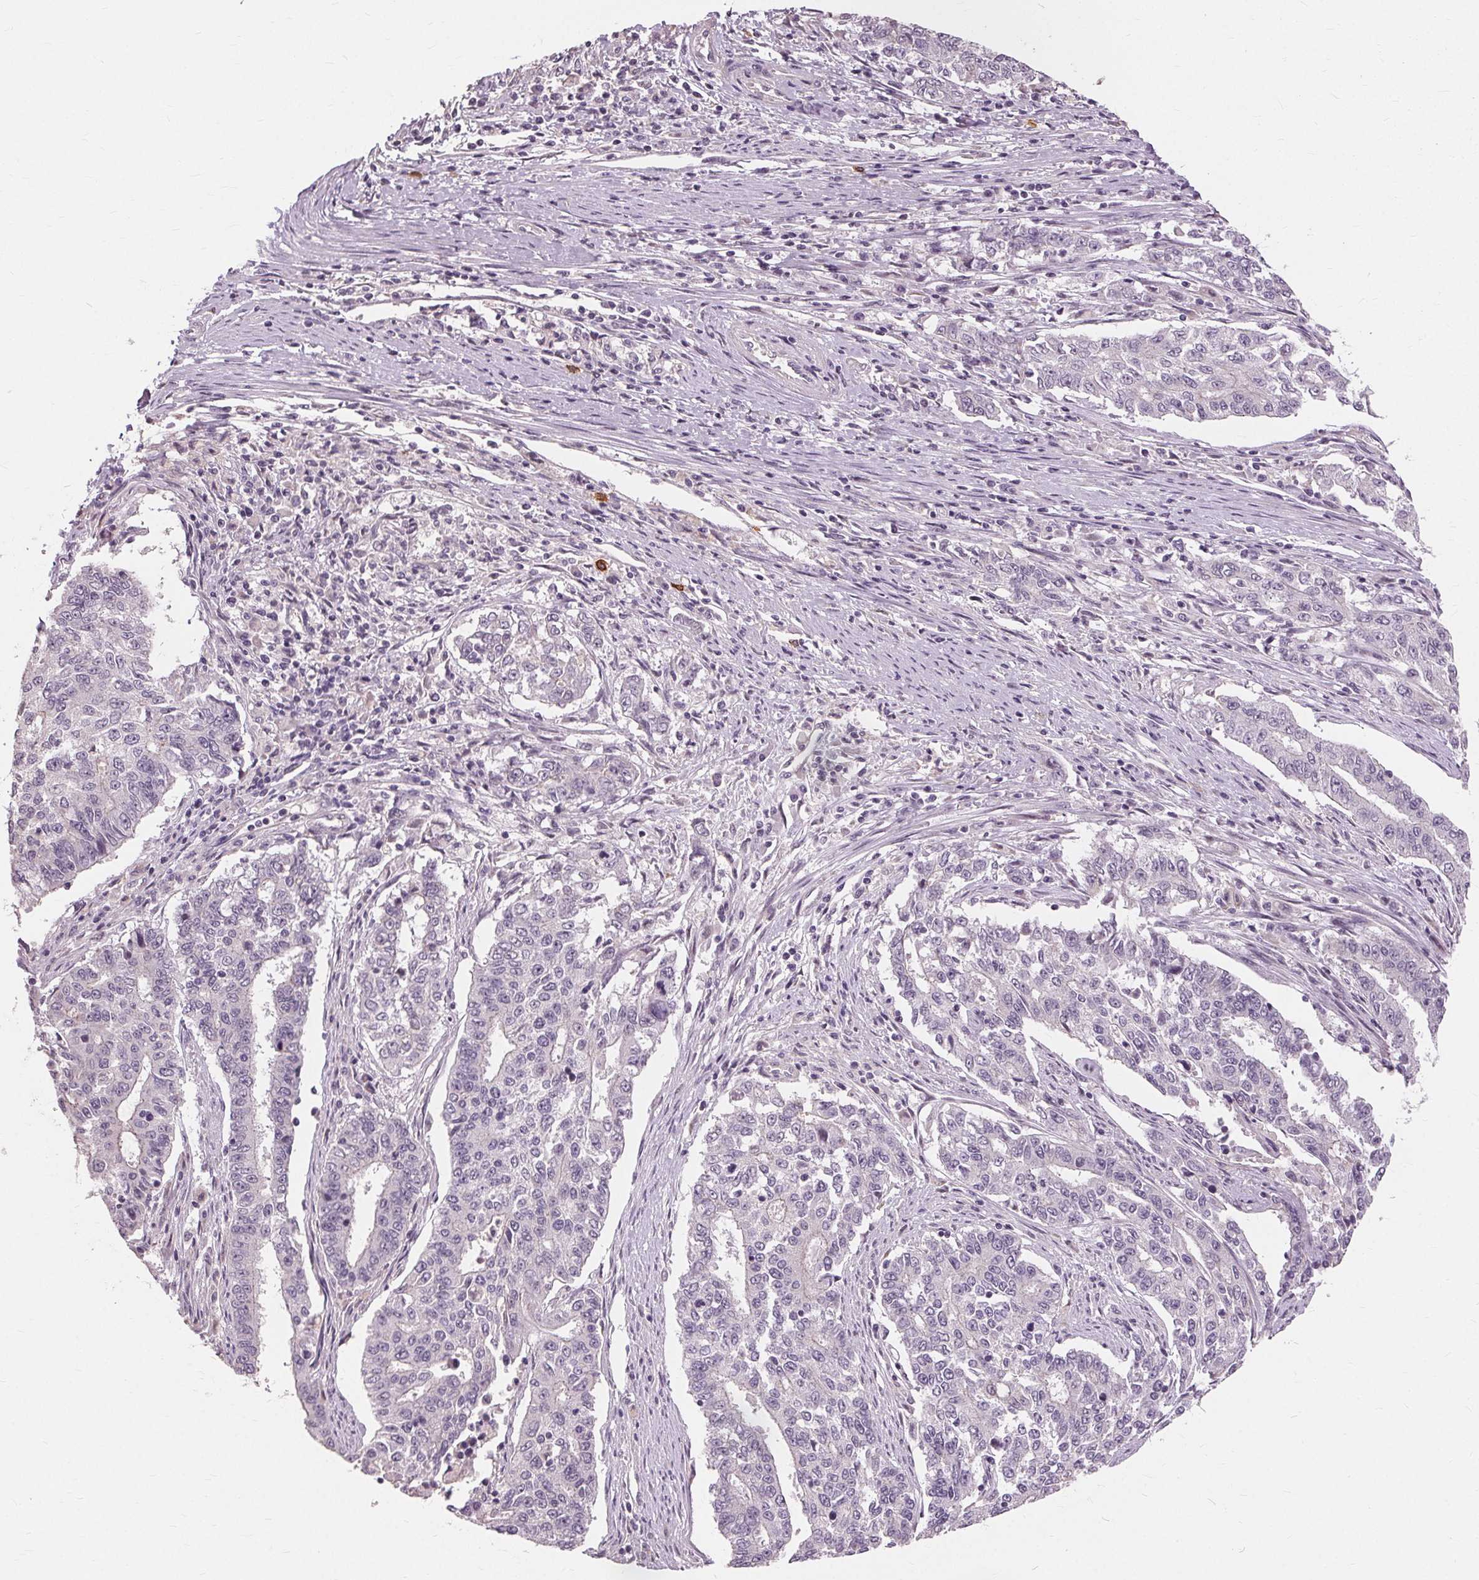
{"staining": {"intensity": "negative", "quantity": "none", "location": "none"}, "tissue": "endometrial cancer", "cell_type": "Tumor cells", "image_type": "cancer", "snomed": [{"axis": "morphology", "description": "Adenocarcinoma, NOS"}, {"axis": "topography", "description": "Uterus"}], "caption": "Protein analysis of endometrial cancer (adenocarcinoma) reveals no significant positivity in tumor cells.", "gene": "SIGLEC6", "patient": {"sex": "female", "age": 59}}